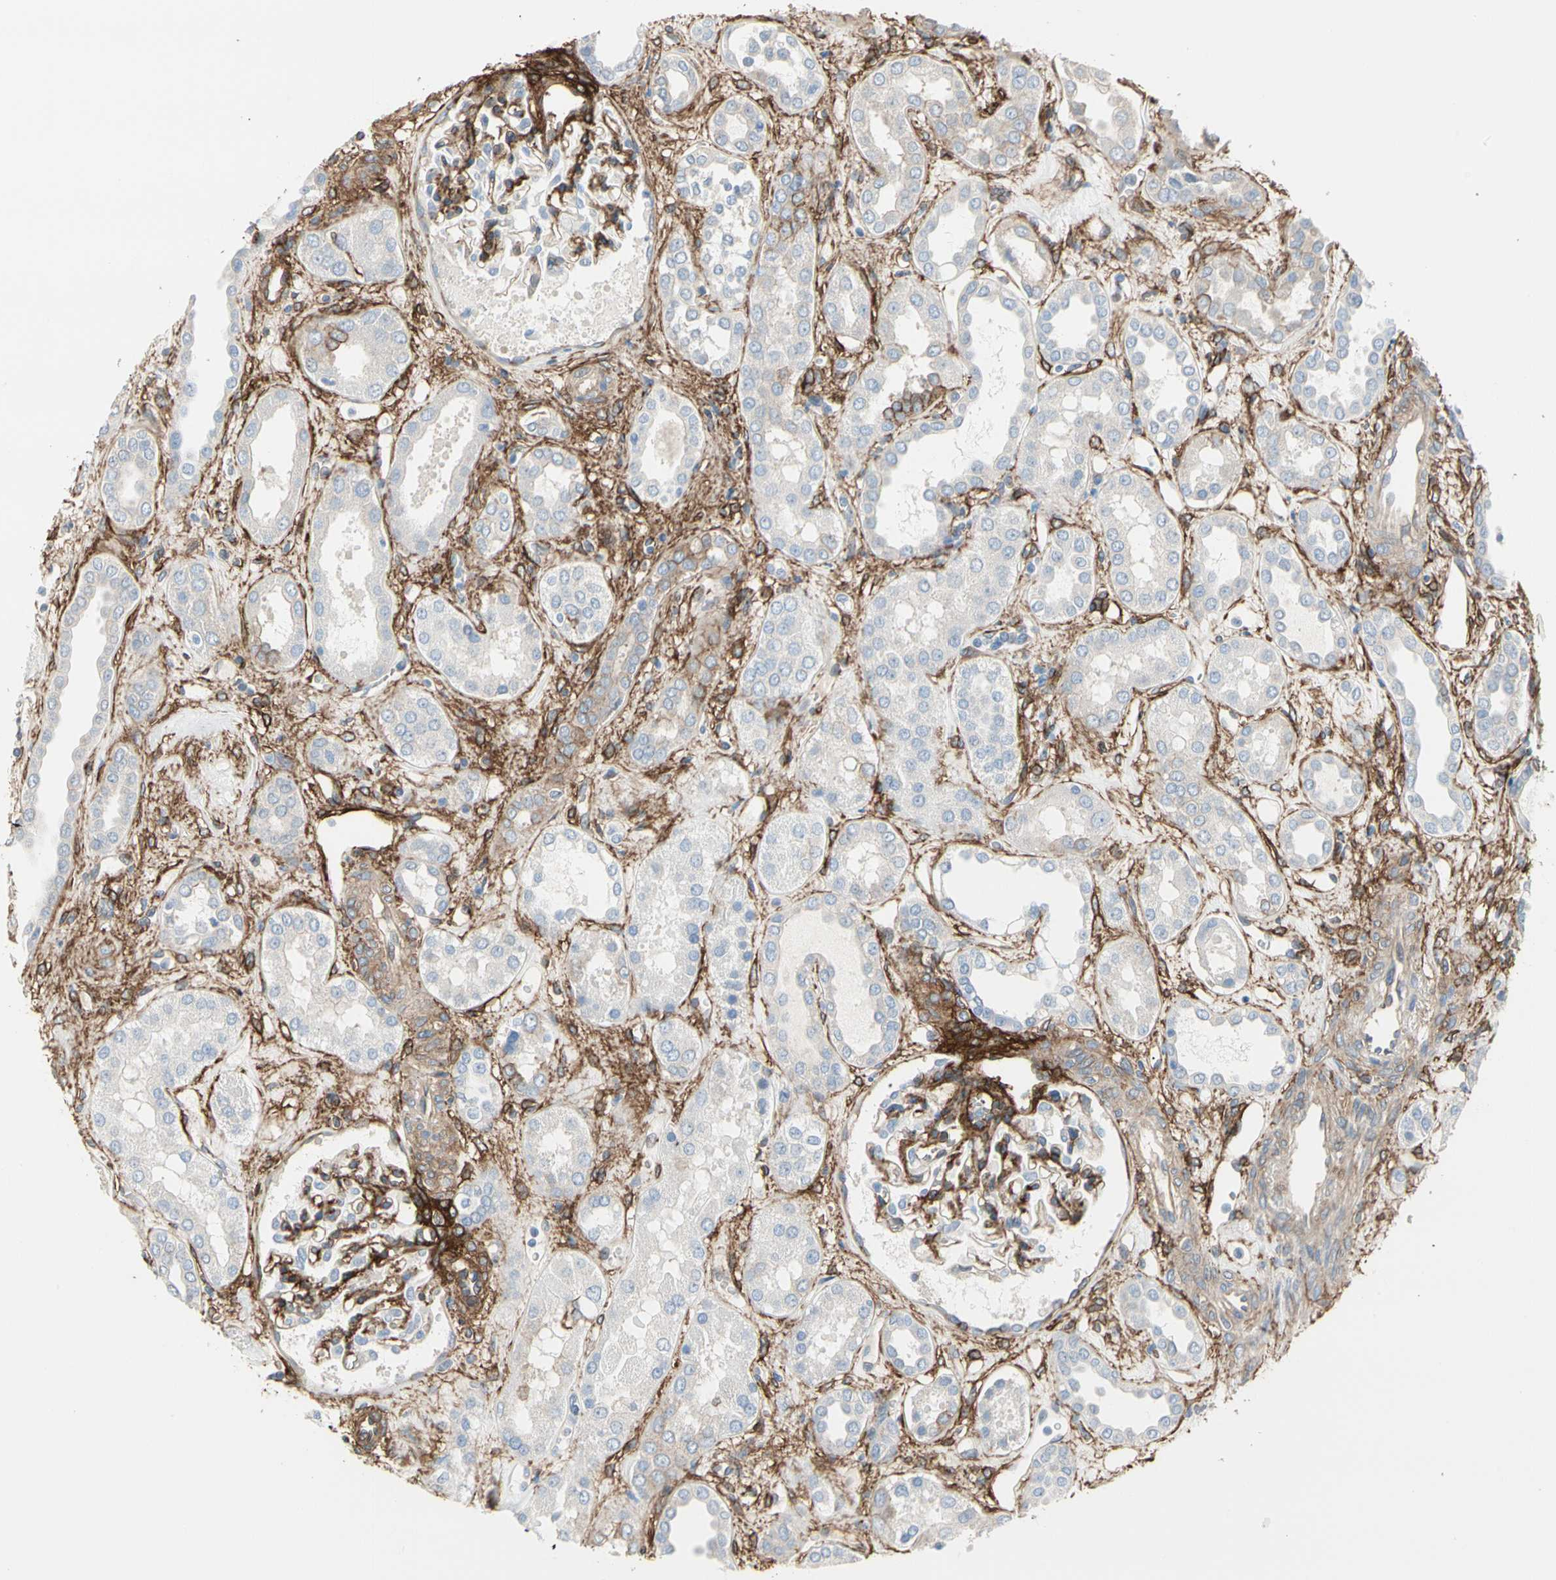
{"staining": {"intensity": "moderate", "quantity": ">75%", "location": "cytoplasmic/membranous"}, "tissue": "kidney", "cell_type": "Cells in glomeruli", "image_type": "normal", "snomed": [{"axis": "morphology", "description": "Normal tissue, NOS"}, {"axis": "topography", "description": "Kidney"}], "caption": "DAB immunohistochemical staining of normal human kidney demonstrates moderate cytoplasmic/membranous protein positivity in about >75% of cells in glomeruli.", "gene": "EPB41L2", "patient": {"sex": "male", "age": 59}}